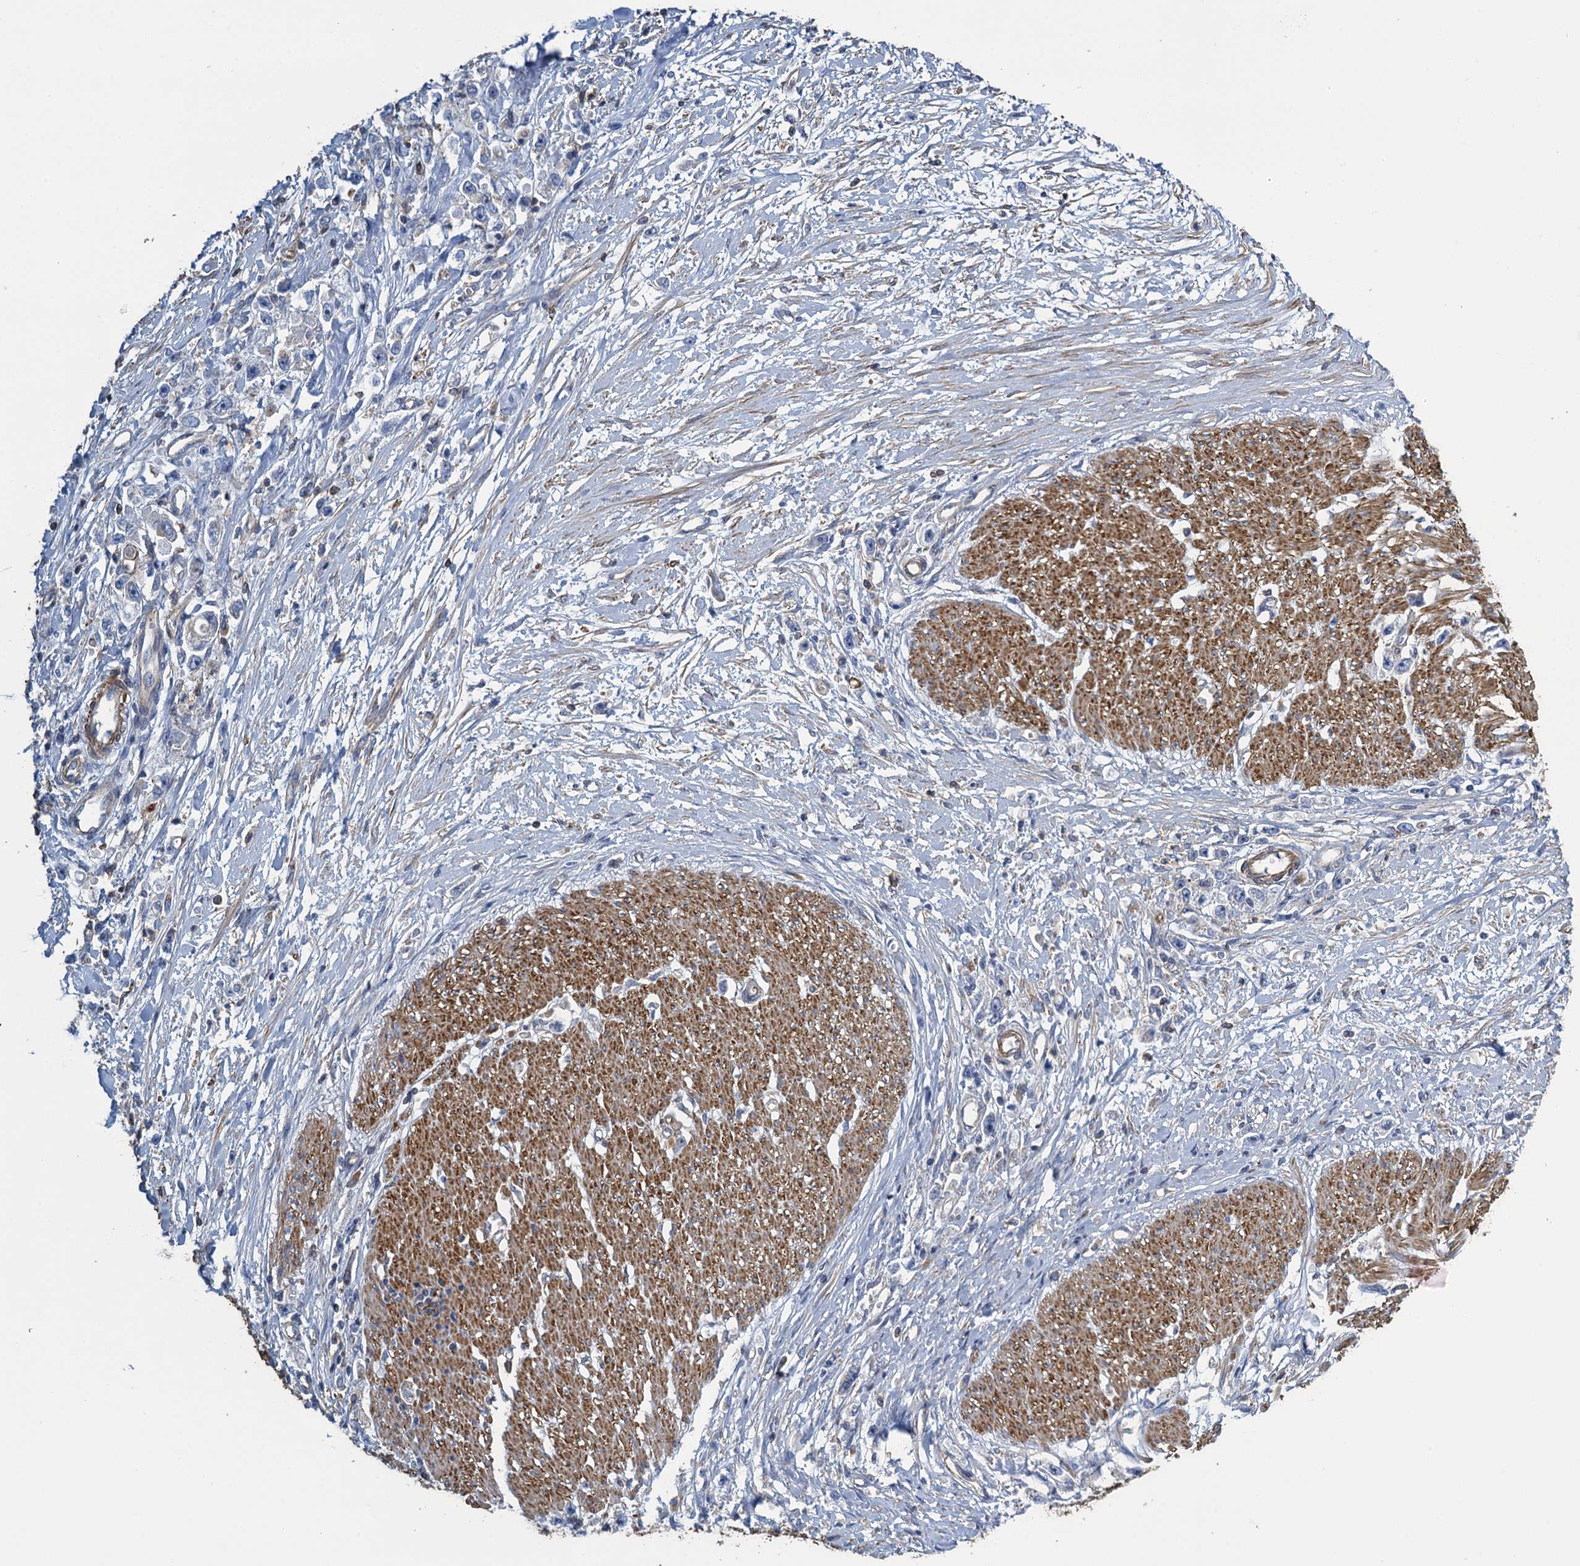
{"staining": {"intensity": "negative", "quantity": "none", "location": "none"}, "tissue": "stomach cancer", "cell_type": "Tumor cells", "image_type": "cancer", "snomed": [{"axis": "morphology", "description": "Adenocarcinoma, NOS"}, {"axis": "topography", "description": "Stomach"}], "caption": "IHC photomicrograph of neoplastic tissue: stomach adenocarcinoma stained with DAB (3,3'-diaminobenzidine) shows no significant protein staining in tumor cells. (Stains: DAB immunohistochemistry with hematoxylin counter stain, Microscopy: brightfield microscopy at high magnification).", "gene": "PROSER2", "patient": {"sex": "female", "age": 59}}